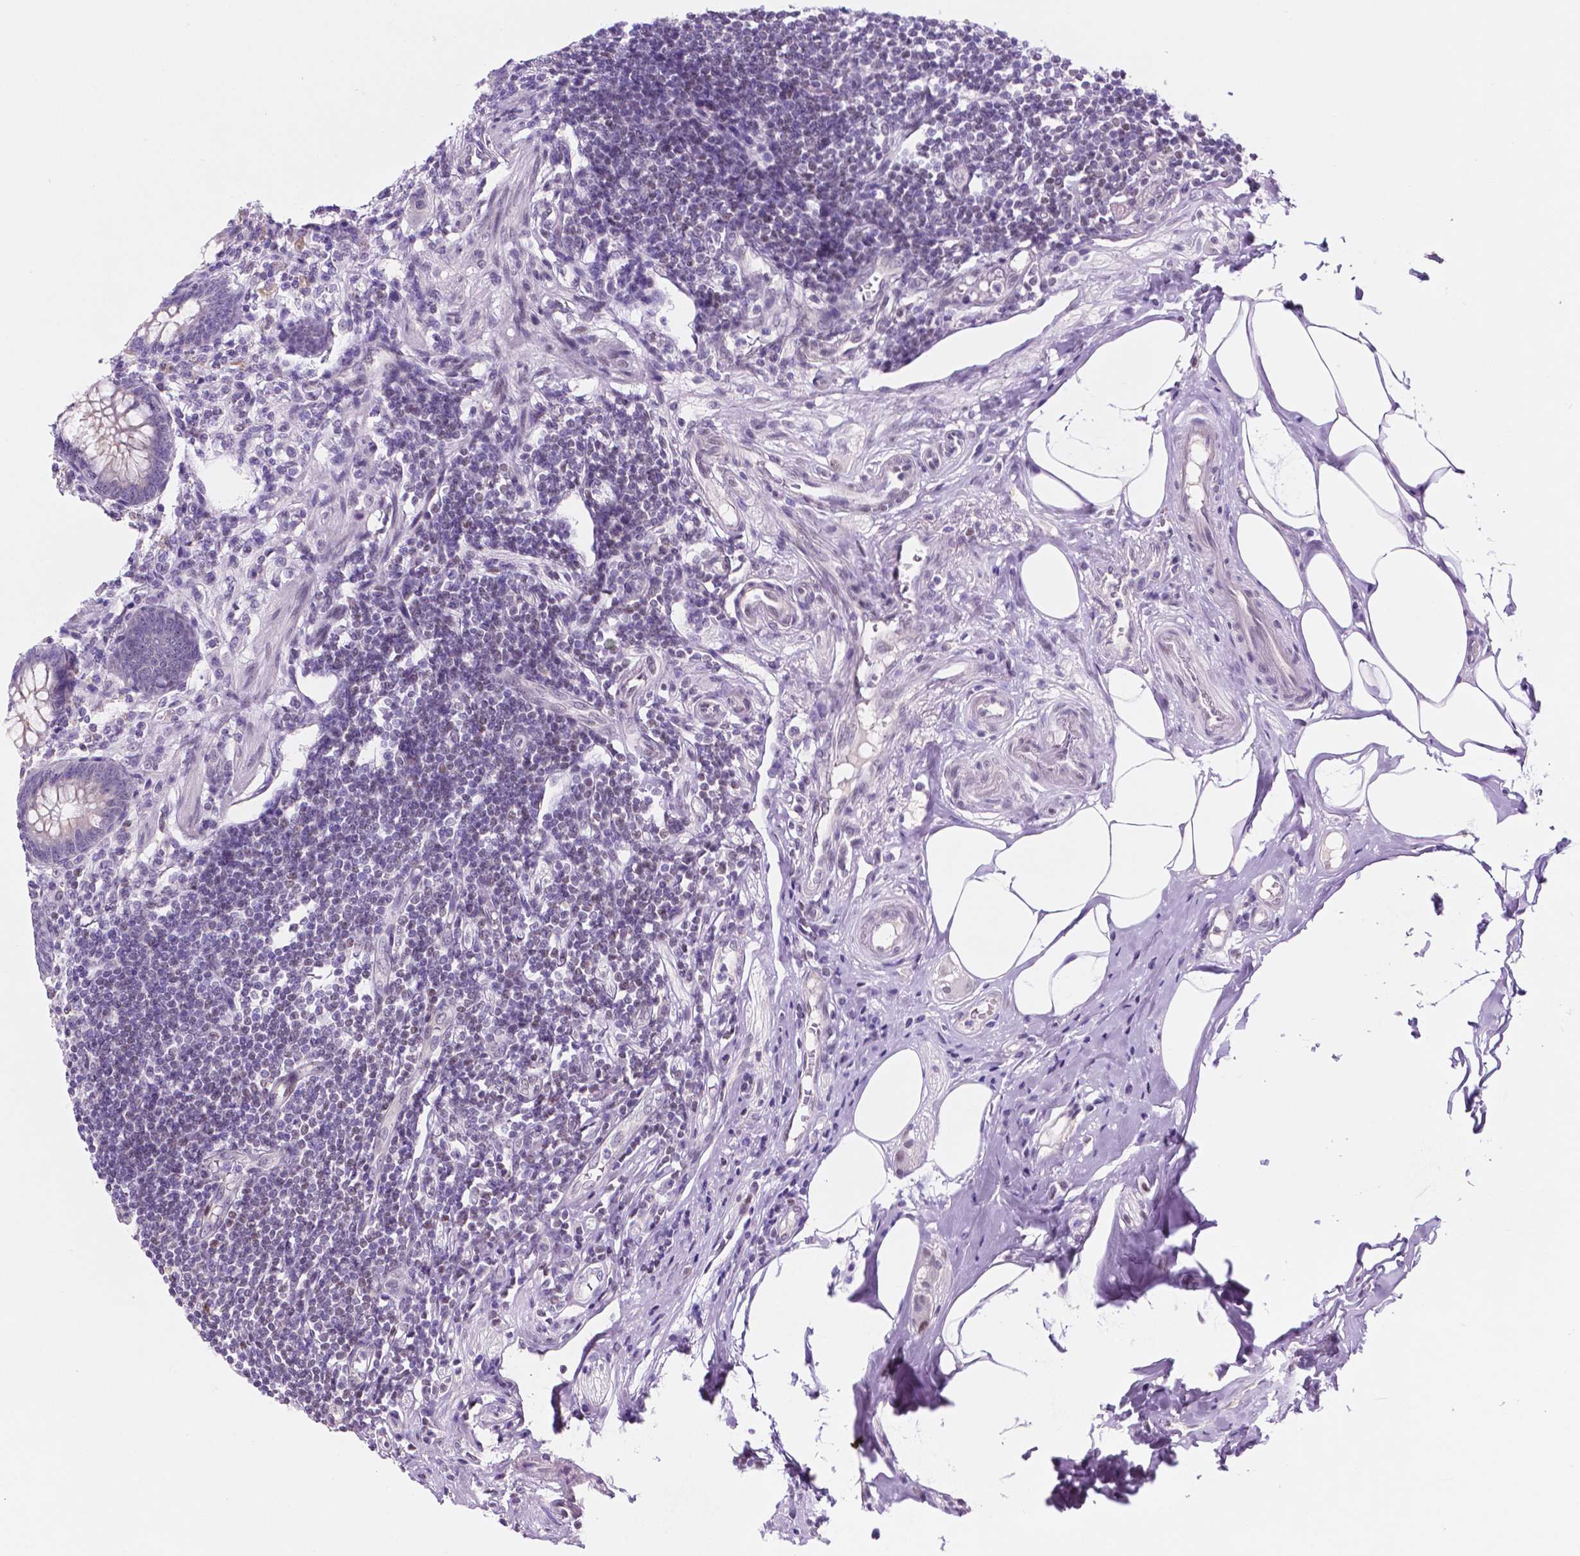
{"staining": {"intensity": "moderate", "quantity": "<25%", "location": "cytoplasmic/membranous"}, "tissue": "appendix", "cell_type": "Glandular cells", "image_type": "normal", "snomed": [{"axis": "morphology", "description": "Normal tissue, NOS"}, {"axis": "topography", "description": "Appendix"}], "caption": "IHC image of unremarkable human appendix stained for a protein (brown), which exhibits low levels of moderate cytoplasmic/membranous staining in about <25% of glandular cells.", "gene": "FAM50B", "patient": {"sex": "female", "age": 57}}